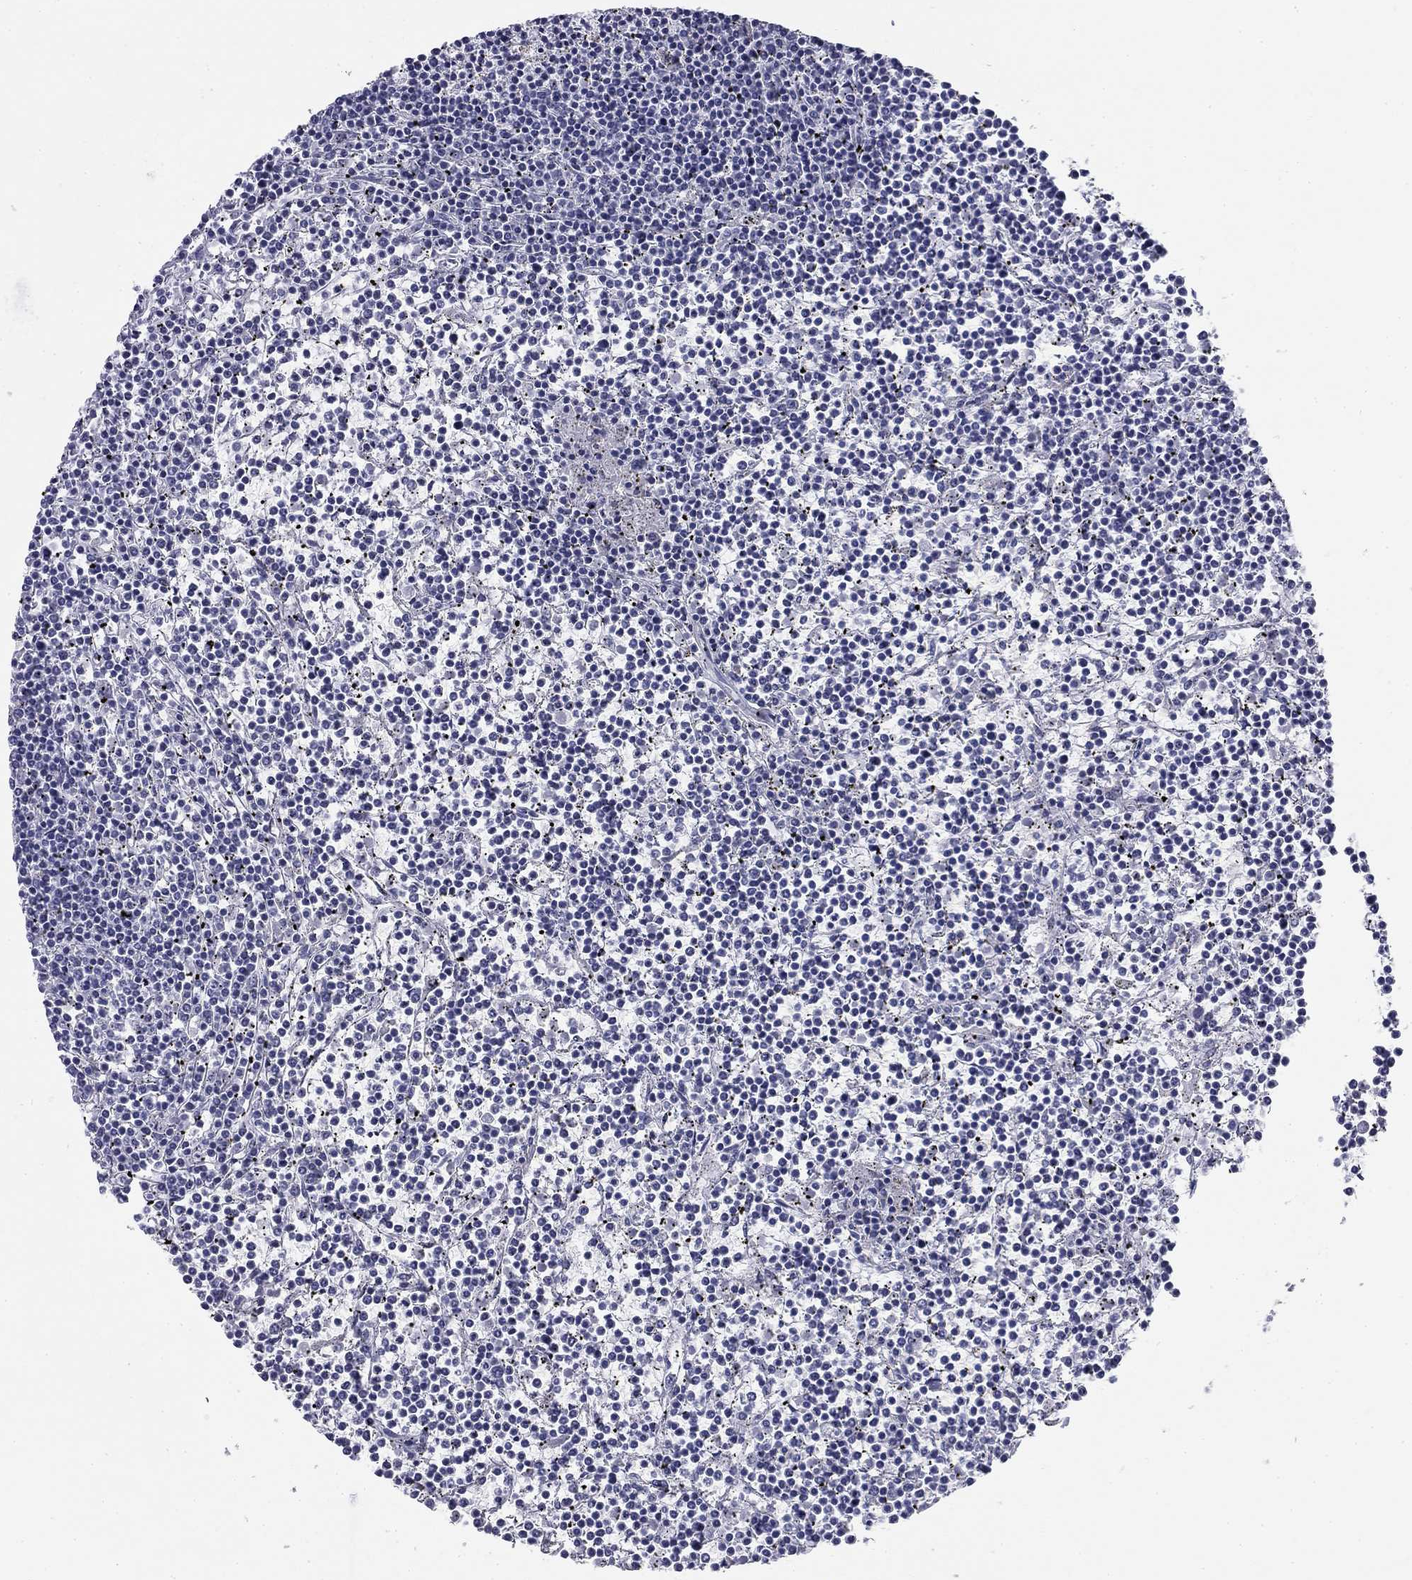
{"staining": {"intensity": "negative", "quantity": "none", "location": "none"}, "tissue": "lymphoma", "cell_type": "Tumor cells", "image_type": "cancer", "snomed": [{"axis": "morphology", "description": "Malignant lymphoma, non-Hodgkin's type, Low grade"}, {"axis": "topography", "description": "Spleen"}], "caption": "Immunohistochemical staining of human lymphoma demonstrates no significant staining in tumor cells.", "gene": "ZP2", "patient": {"sex": "female", "age": 19}}